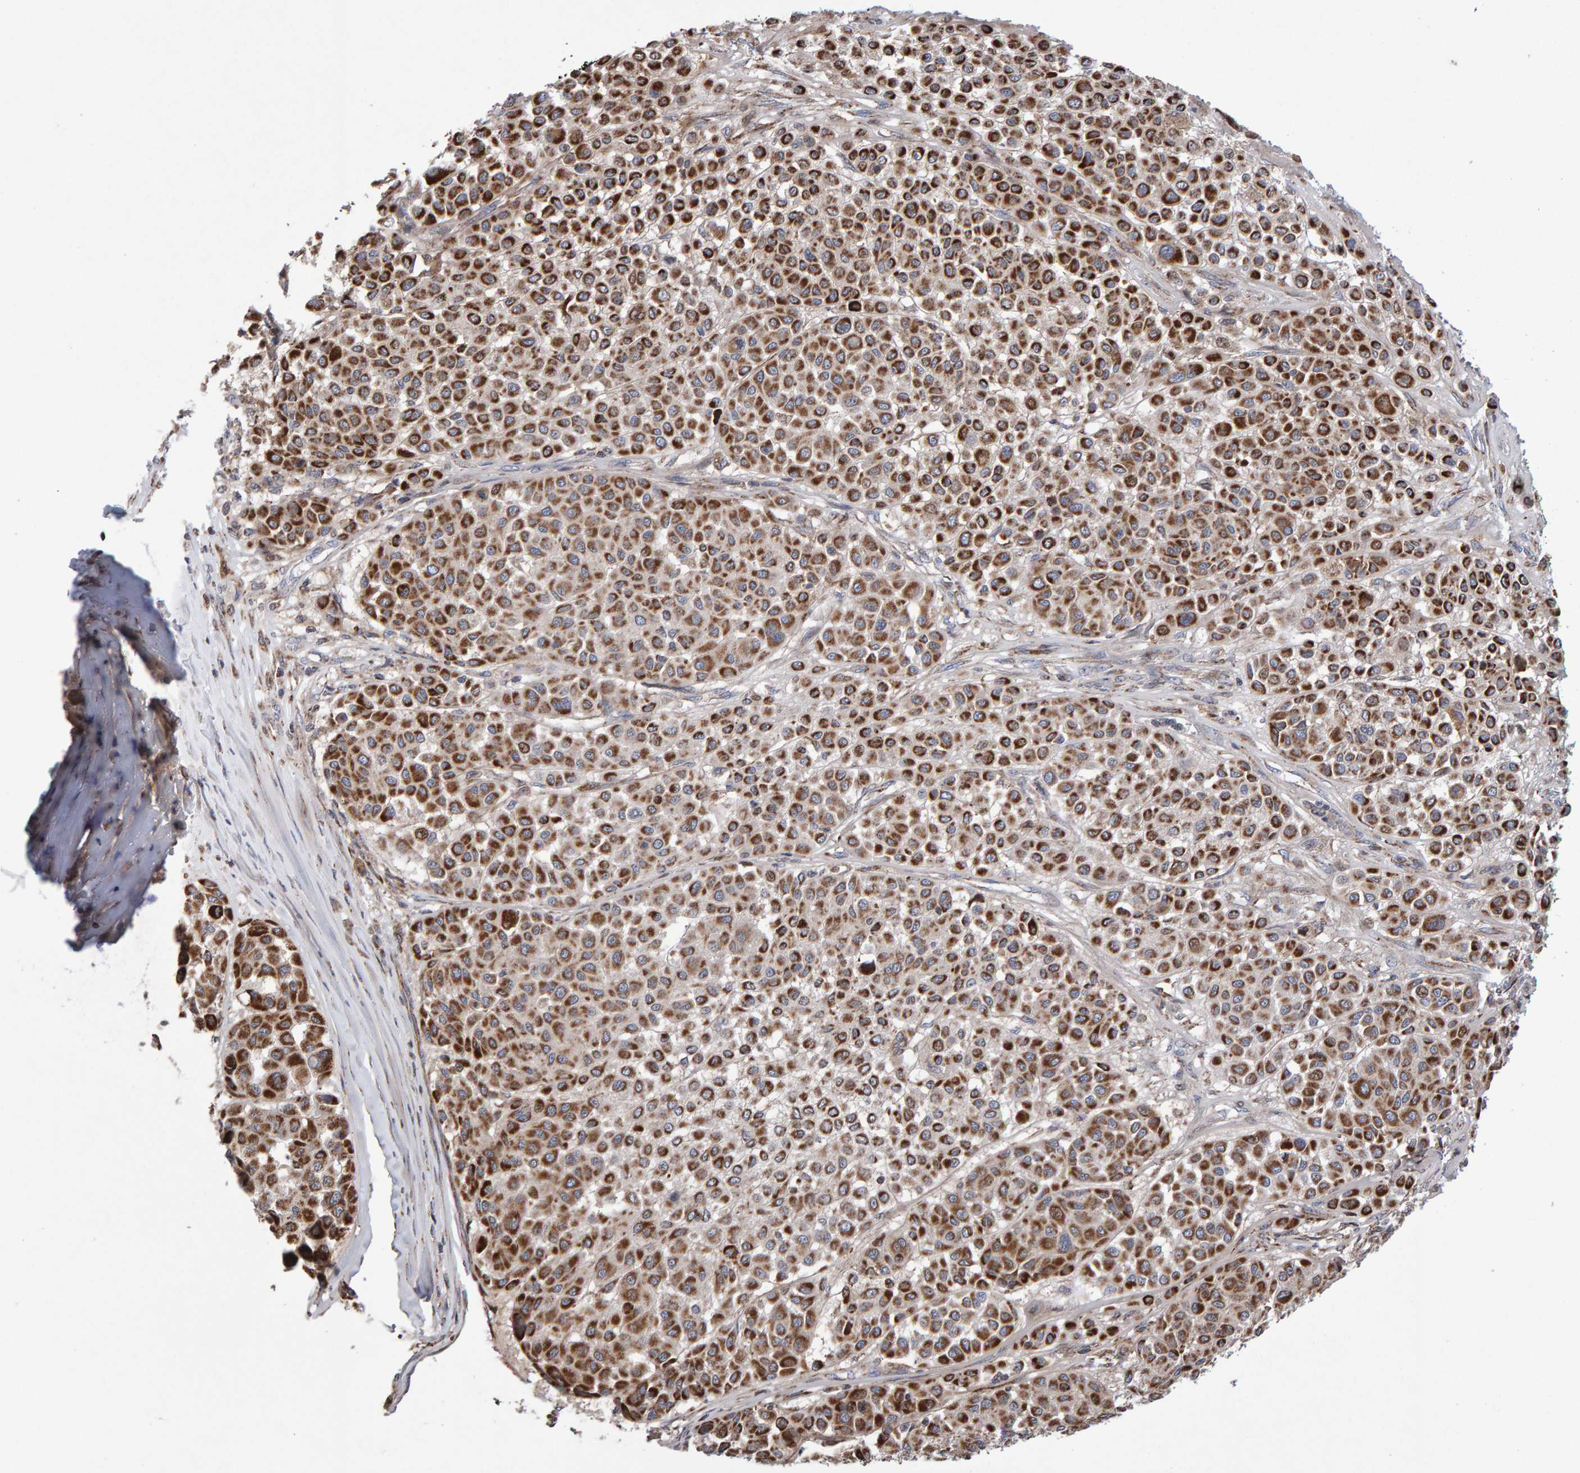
{"staining": {"intensity": "strong", "quantity": ">75%", "location": "cytoplasmic/membranous"}, "tissue": "melanoma", "cell_type": "Tumor cells", "image_type": "cancer", "snomed": [{"axis": "morphology", "description": "Malignant melanoma, Metastatic site"}, {"axis": "topography", "description": "Soft tissue"}], "caption": "Malignant melanoma (metastatic site) stained for a protein demonstrates strong cytoplasmic/membranous positivity in tumor cells.", "gene": "PECR", "patient": {"sex": "male", "age": 41}}